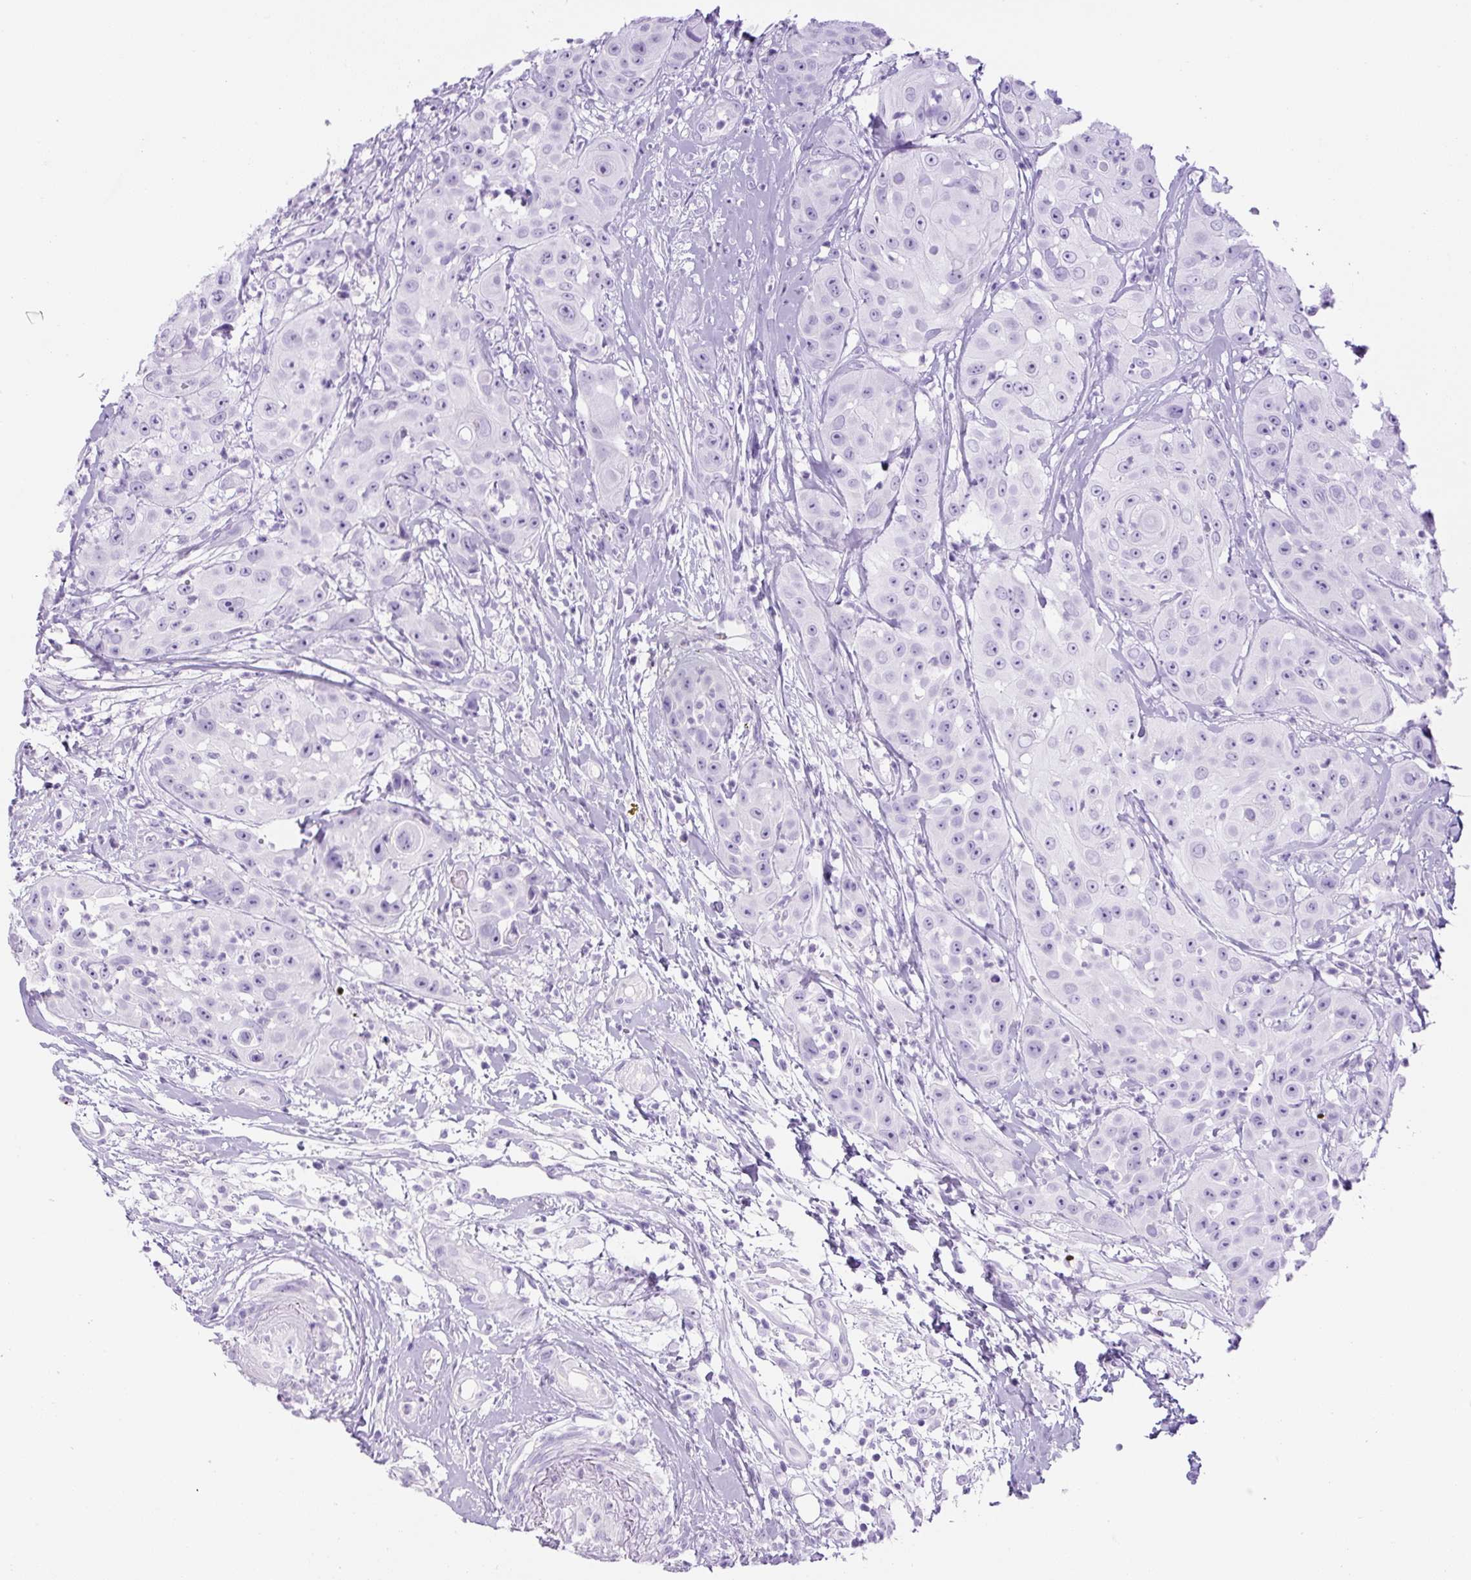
{"staining": {"intensity": "negative", "quantity": "none", "location": "none"}, "tissue": "head and neck cancer", "cell_type": "Tumor cells", "image_type": "cancer", "snomed": [{"axis": "morphology", "description": "Squamous cell carcinoma, NOS"}, {"axis": "topography", "description": "Head-Neck"}], "caption": "Immunohistochemistry histopathology image of human head and neck squamous cell carcinoma stained for a protein (brown), which displays no positivity in tumor cells.", "gene": "RSPO4", "patient": {"sex": "male", "age": 83}}